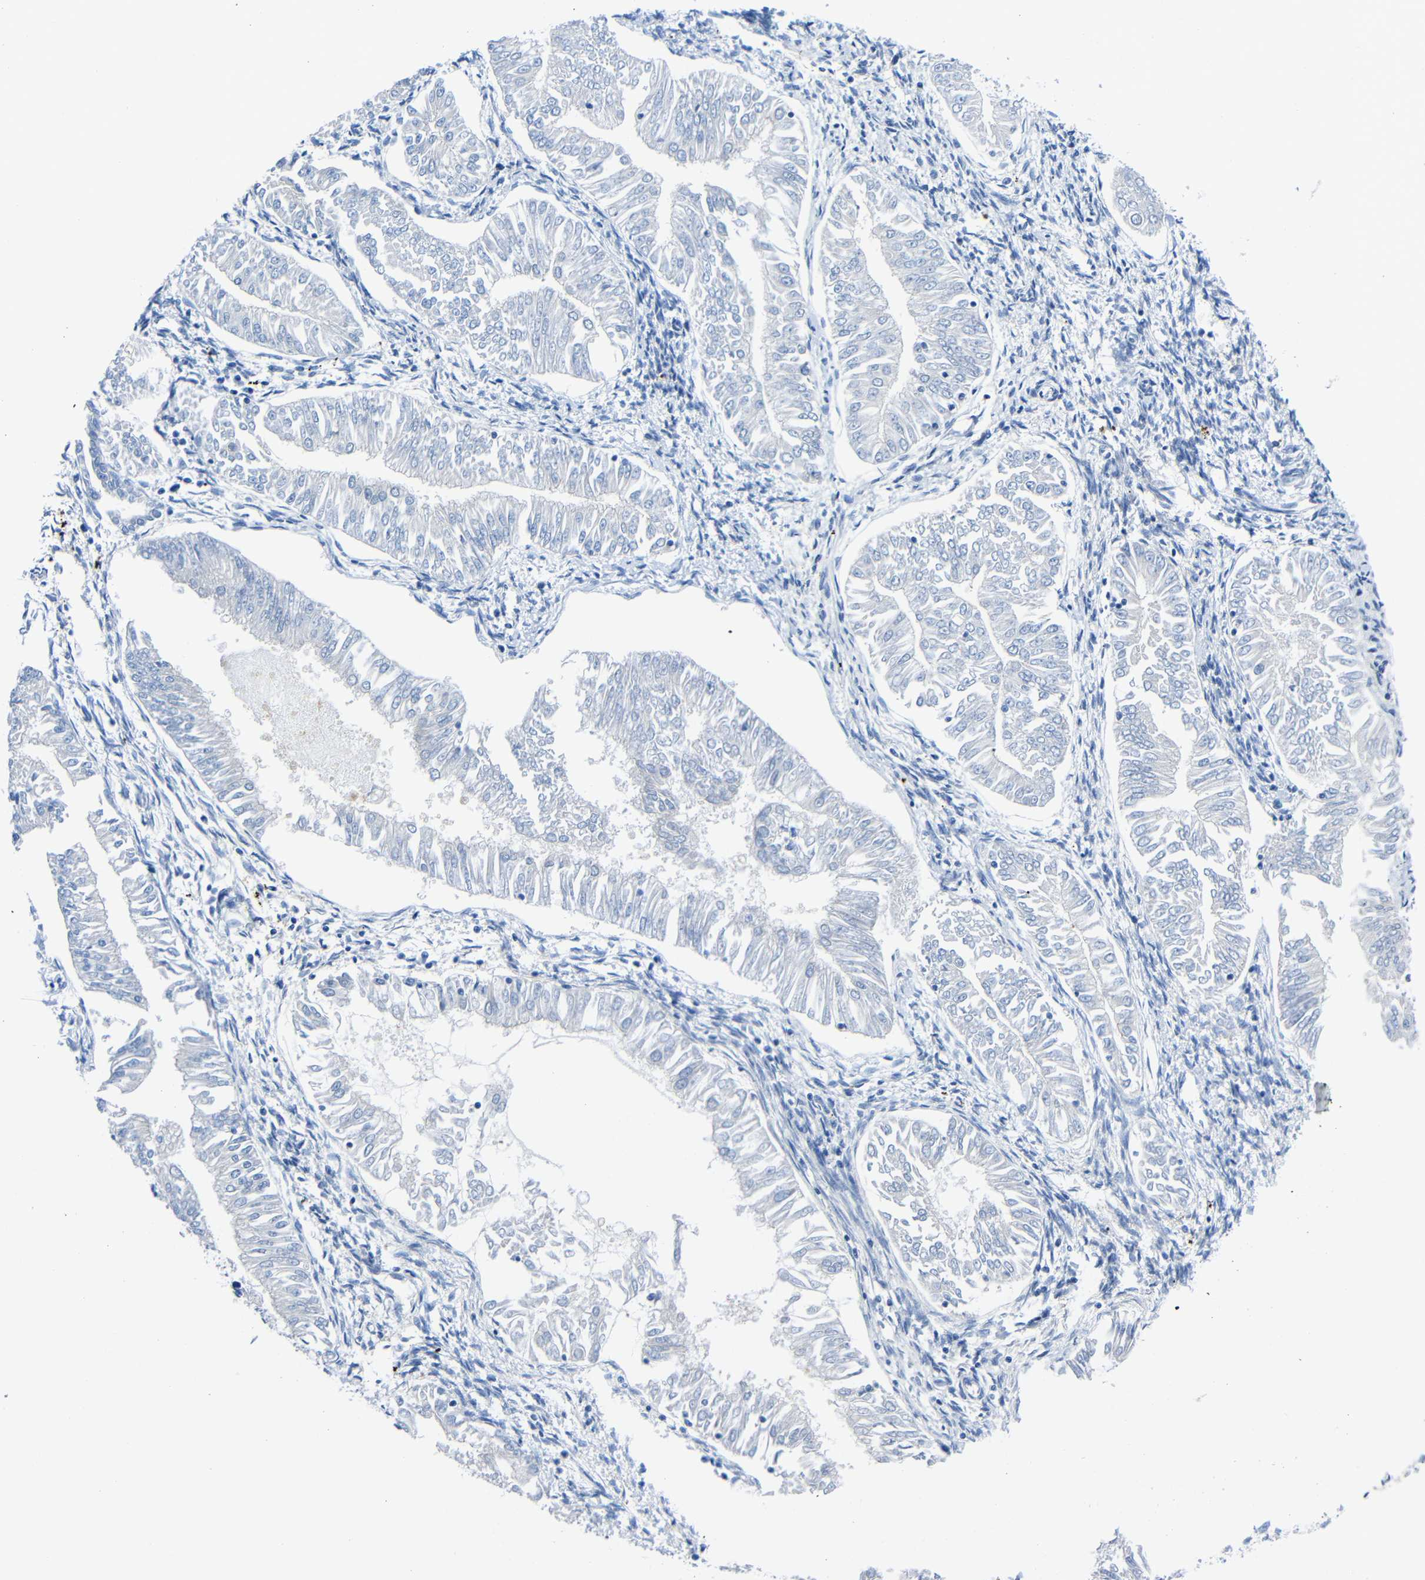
{"staining": {"intensity": "negative", "quantity": "none", "location": "none"}, "tissue": "endometrial cancer", "cell_type": "Tumor cells", "image_type": "cancer", "snomed": [{"axis": "morphology", "description": "Adenocarcinoma, NOS"}, {"axis": "topography", "description": "Endometrium"}], "caption": "DAB immunohistochemical staining of endometrial adenocarcinoma reveals no significant expression in tumor cells.", "gene": "NEGR1", "patient": {"sex": "female", "age": 53}}